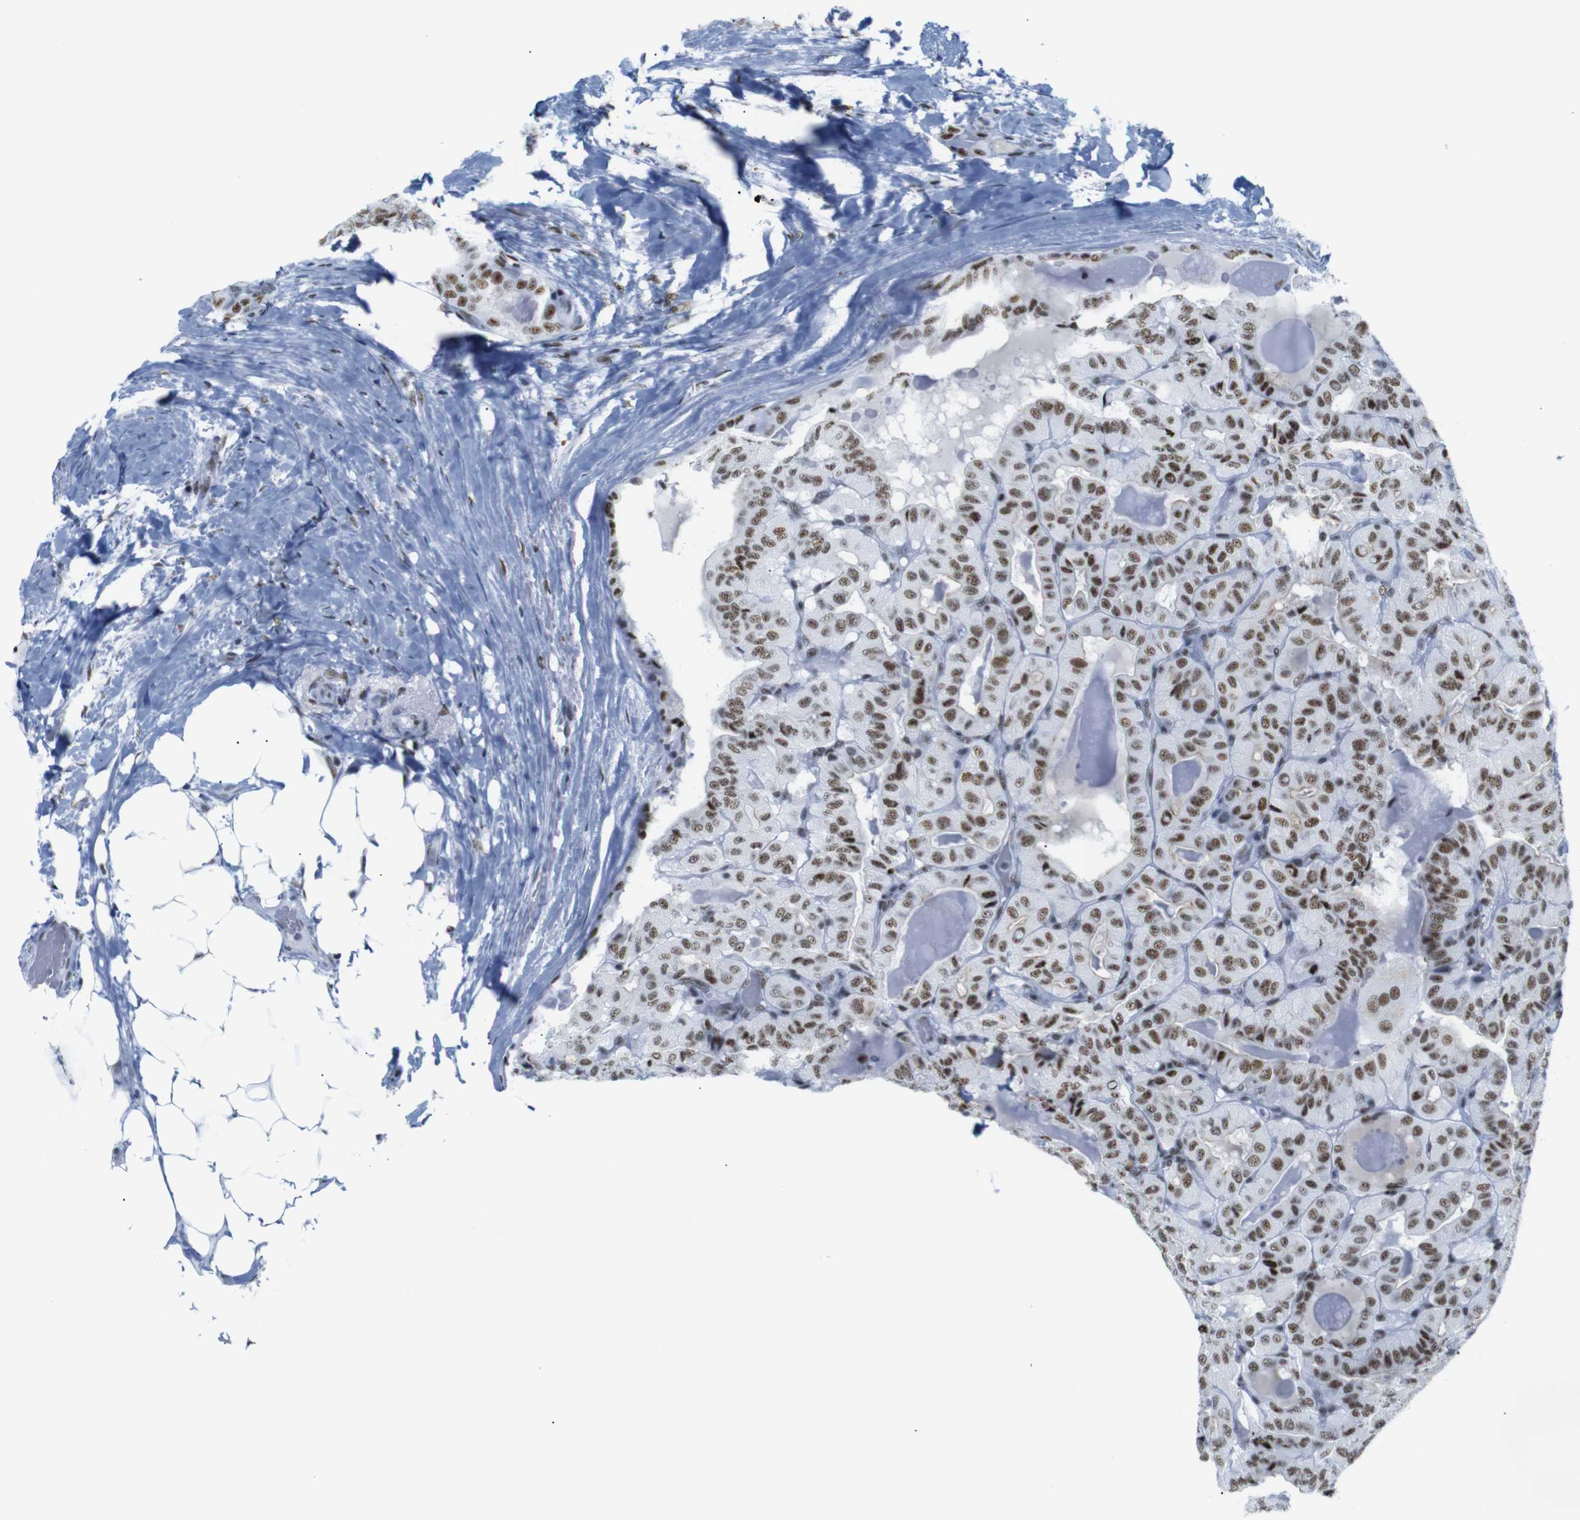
{"staining": {"intensity": "moderate", "quantity": ">75%", "location": "nuclear"}, "tissue": "thyroid cancer", "cell_type": "Tumor cells", "image_type": "cancer", "snomed": [{"axis": "morphology", "description": "Papillary adenocarcinoma, NOS"}, {"axis": "topography", "description": "Thyroid gland"}], "caption": "Thyroid cancer was stained to show a protein in brown. There is medium levels of moderate nuclear expression in approximately >75% of tumor cells. (DAB = brown stain, brightfield microscopy at high magnification).", "gene": "TRA2B", "patient": {"sex": "male", "age": 77}}